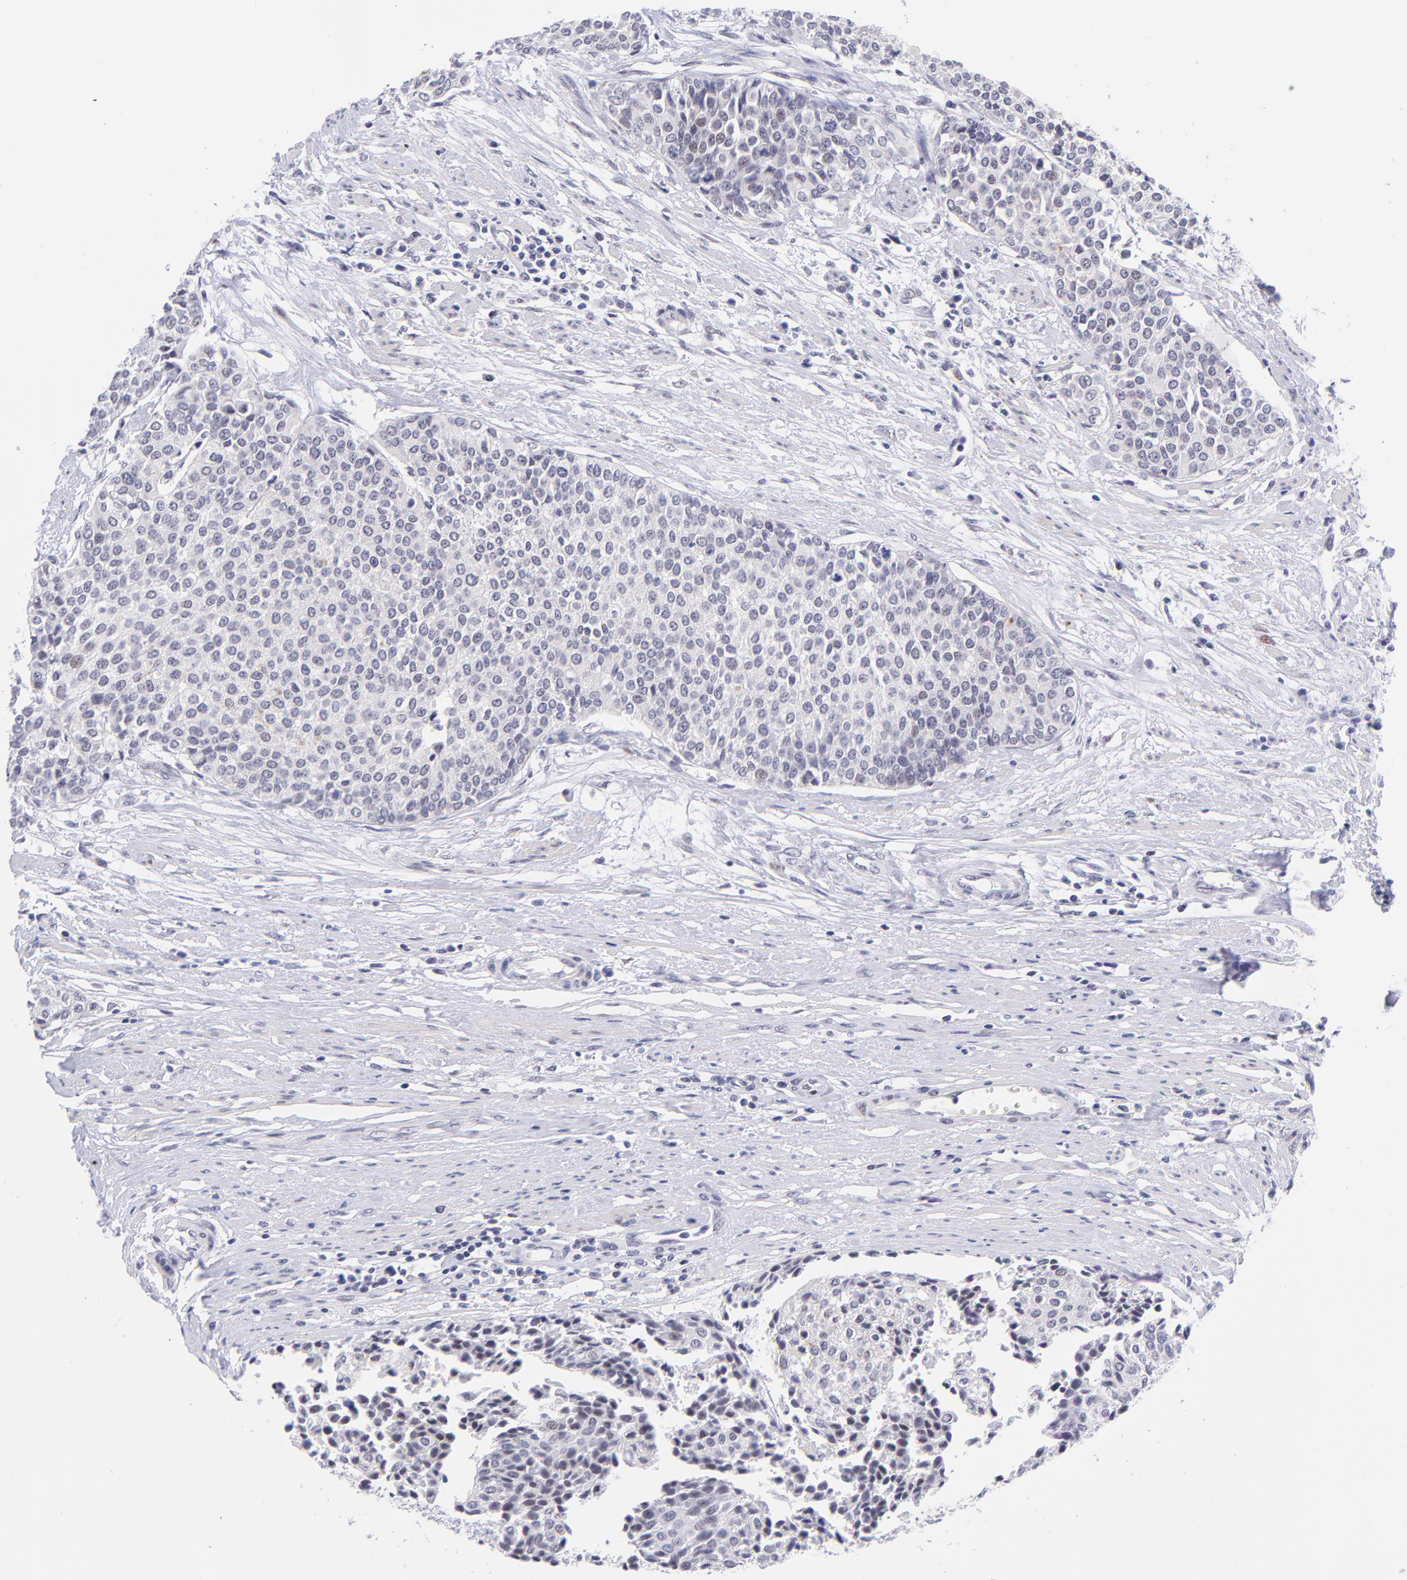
{"staining": {"intensity": "negative", "quantity": "none", "location": "none"}, "tissue": "urothelial cancer", "cell_type": "Tumor cells", "image_type": "cancer", "snomed": [{"axis": "morphology", "description": "Urothelial carcinoma, Low grade"}, {"axis": "topography", "description": "Urinary bladder"}], "caption": "Immunohistochemical staining of urothelial carcinoma (low-grade) exhibits no significant expression in tumor cells. (DAB (3,3'-diaminobenzidine) immunohistochemistry (IHC) visualized using brightfield microscopy, high magnification).", "gene": "SOX6", "patient": {"sex": "female", "age": 73}}